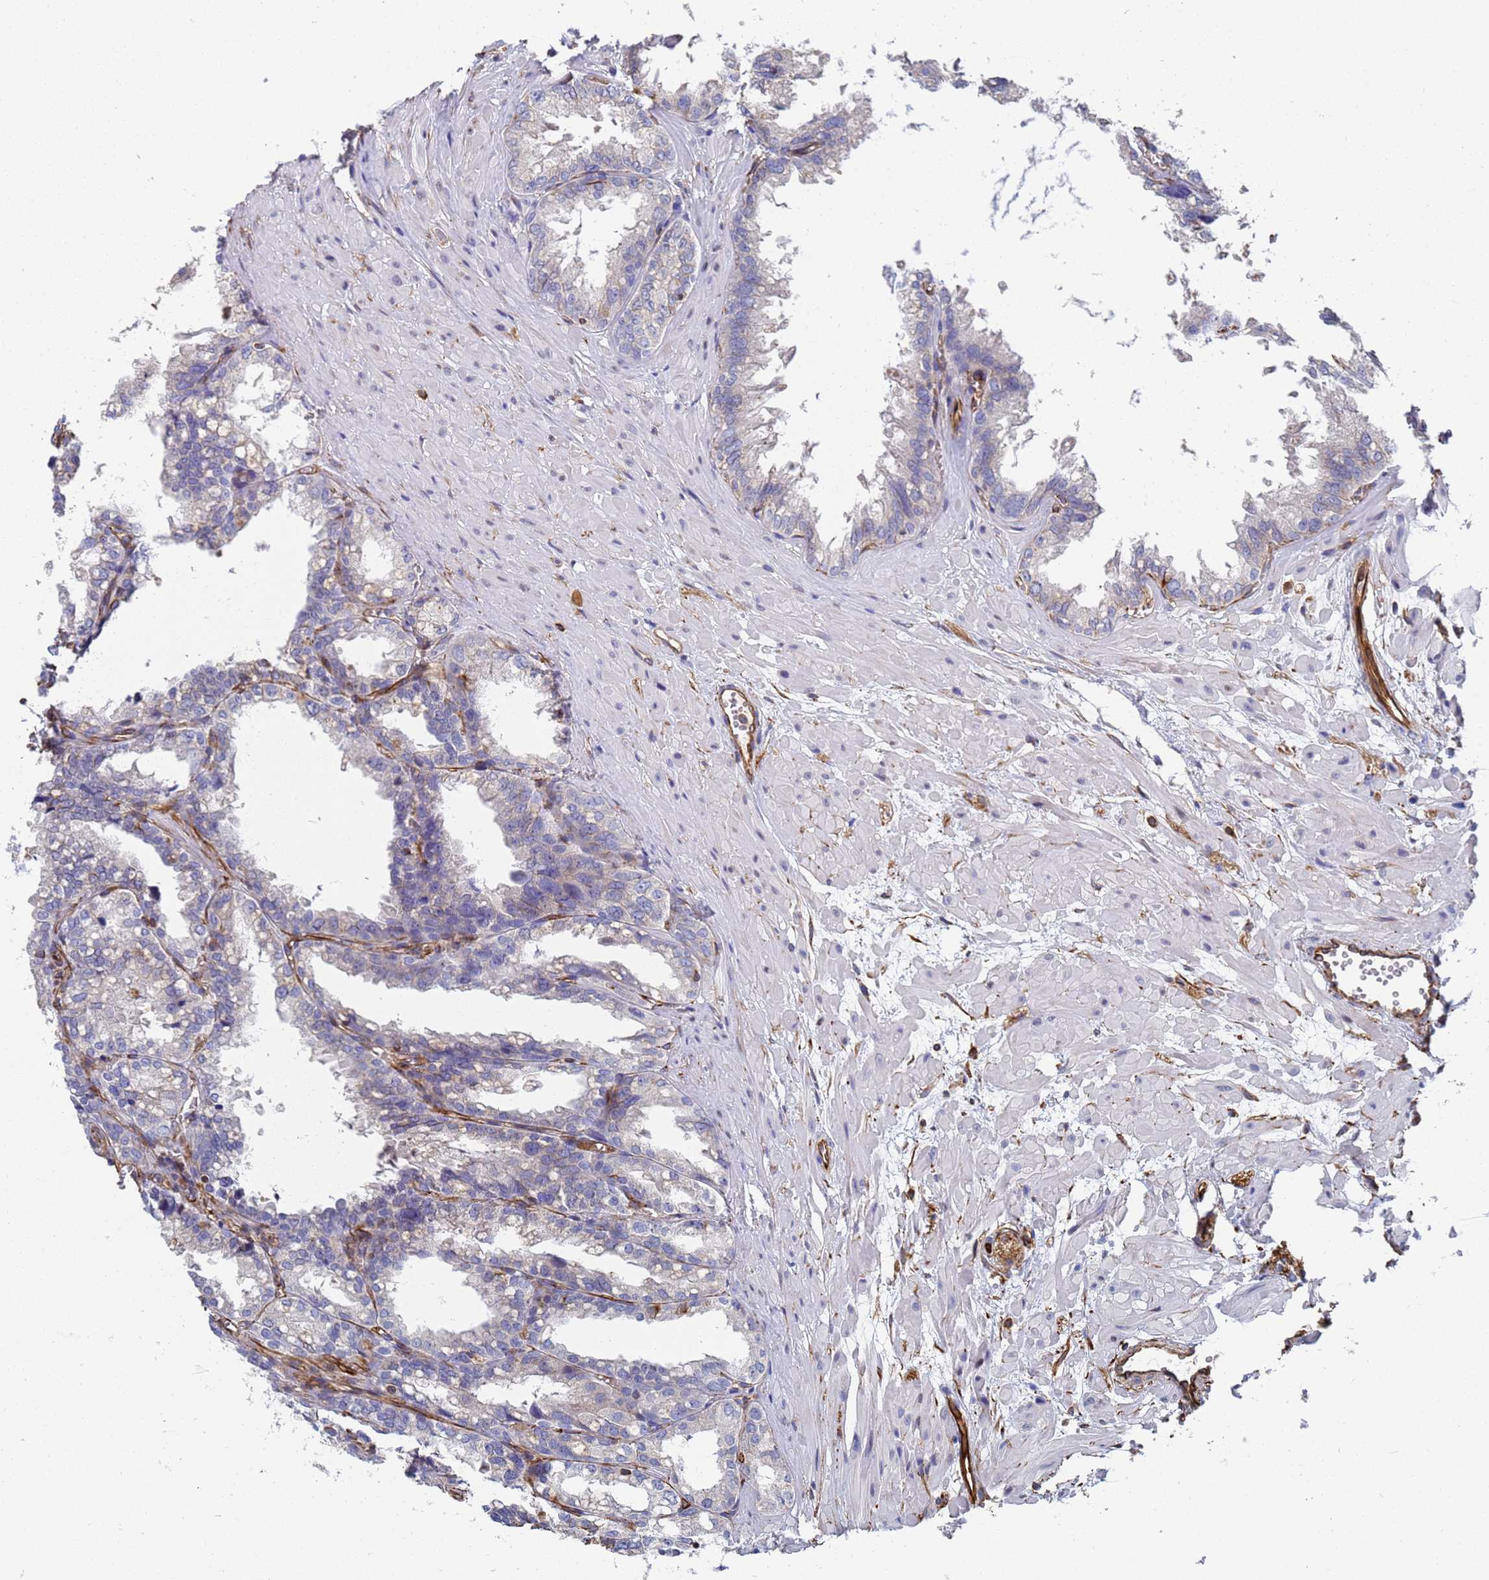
{"staining": {"intensity": "negative", "quantity": "none", "location": "none"}, "tissue": "seminal vesicle", "cell_type": "Glandular cells", "image_type": "normal", "snomed": [{"axis": "morphology", "description": "Normal tissue, NOS"}, {"axis": "topography", "description": "Prostate"}, {"axis": "topography", "description": "Seminal veicle"}], "caption": "High power microscopy histopathology image of an immunohistochemistry histopathology image of benign seminal vesicle, revealing no significant staining in glandular cells. Nuclei are stained in blue.", "gene": "SYT13", "patient": {"sex": "male", "age": 51}}